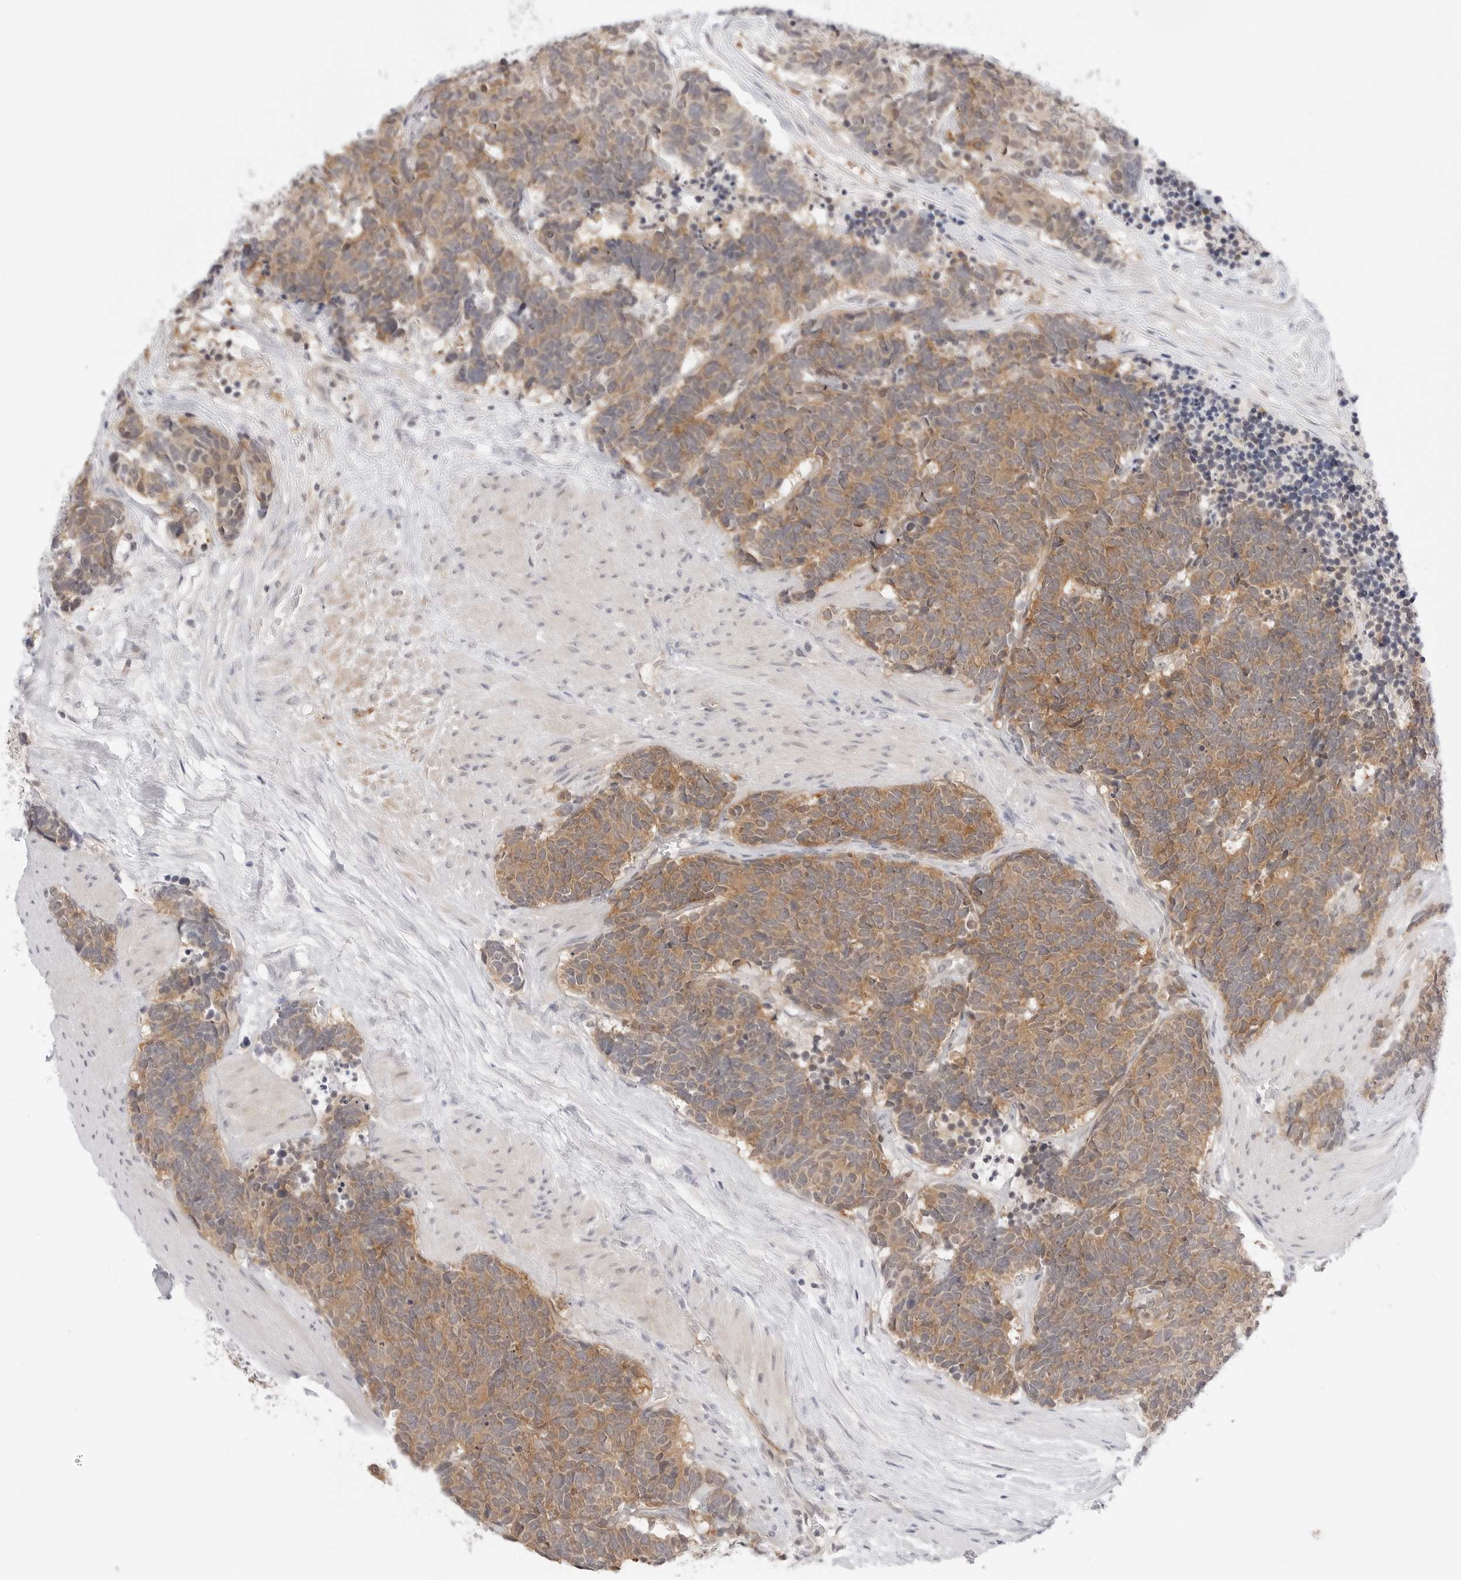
{"staining": {"intensity": "moderate", "quantity": ">75%", "location": "cytoplasmic/membranous"}, "tissue": "carcinoid", "cell_type": "Tumor cells", "image_type": "cancer", "snomed": [{"axis": "morphology", "description": "Carcinoma, NOS"}, {"axis": "morphology", "description": "Carcinoid, malignant, NOS"}, {"axis": "topography", "description": "Urinary bladder"}], "caption": "Malignant carcinoid stained for a protein shows moderate cytoplasmic/membranous positivity in tumor cells. (brown staining indicates protein expression, while blue staining denotes nuclei).", "gene": "NUDC", "patient": {"sex": "male", "age": 57}}